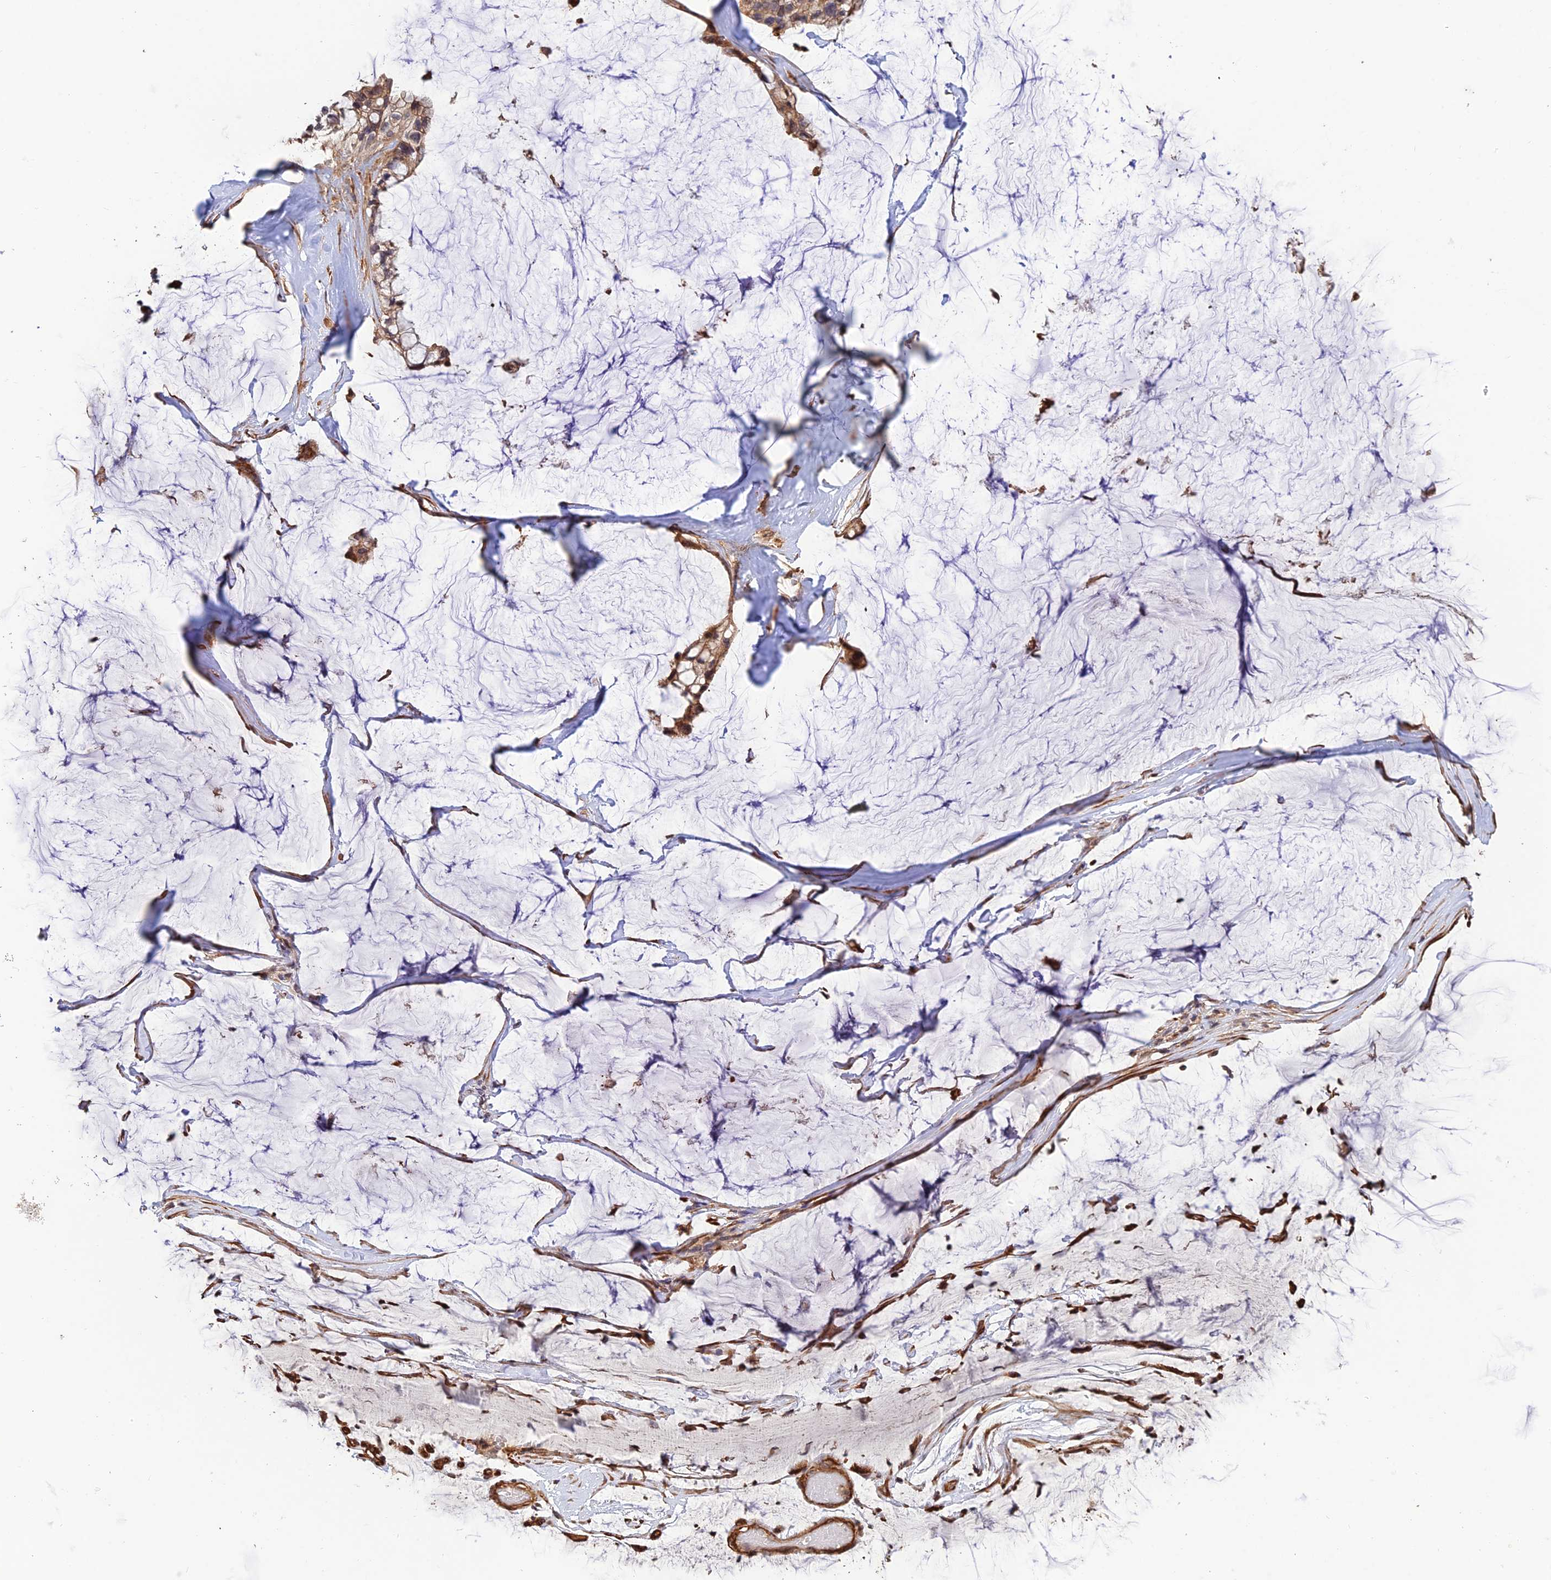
{"staining": {"intensity": "moderate", "quantity": ">75%", "location": "cytoplasmic/membranous"}, "tissue": "ovarian cancer", "cell_type": "Tumor cells", "image_type": "cancer", "snomed": [{"axis": "morphology", "description": "Cystadenocarcinoma, mucinous, NOS"}, {"axis": "topography", "description": "Ovary"}], "caption": "Immunohistochemistry (IHC) micrograph of neoplastic tissue: human mucinous cystadenocarcinoma (ovarian) stained using IHC displays medium levels of moderate protein expression localized specifically in the cytoplasmic/membranous of tumor cells, appearing as a cytoplasmic/membranous brown color.", "gene": "CREBL2", "patient": {"sex": "female", "age": 39}}